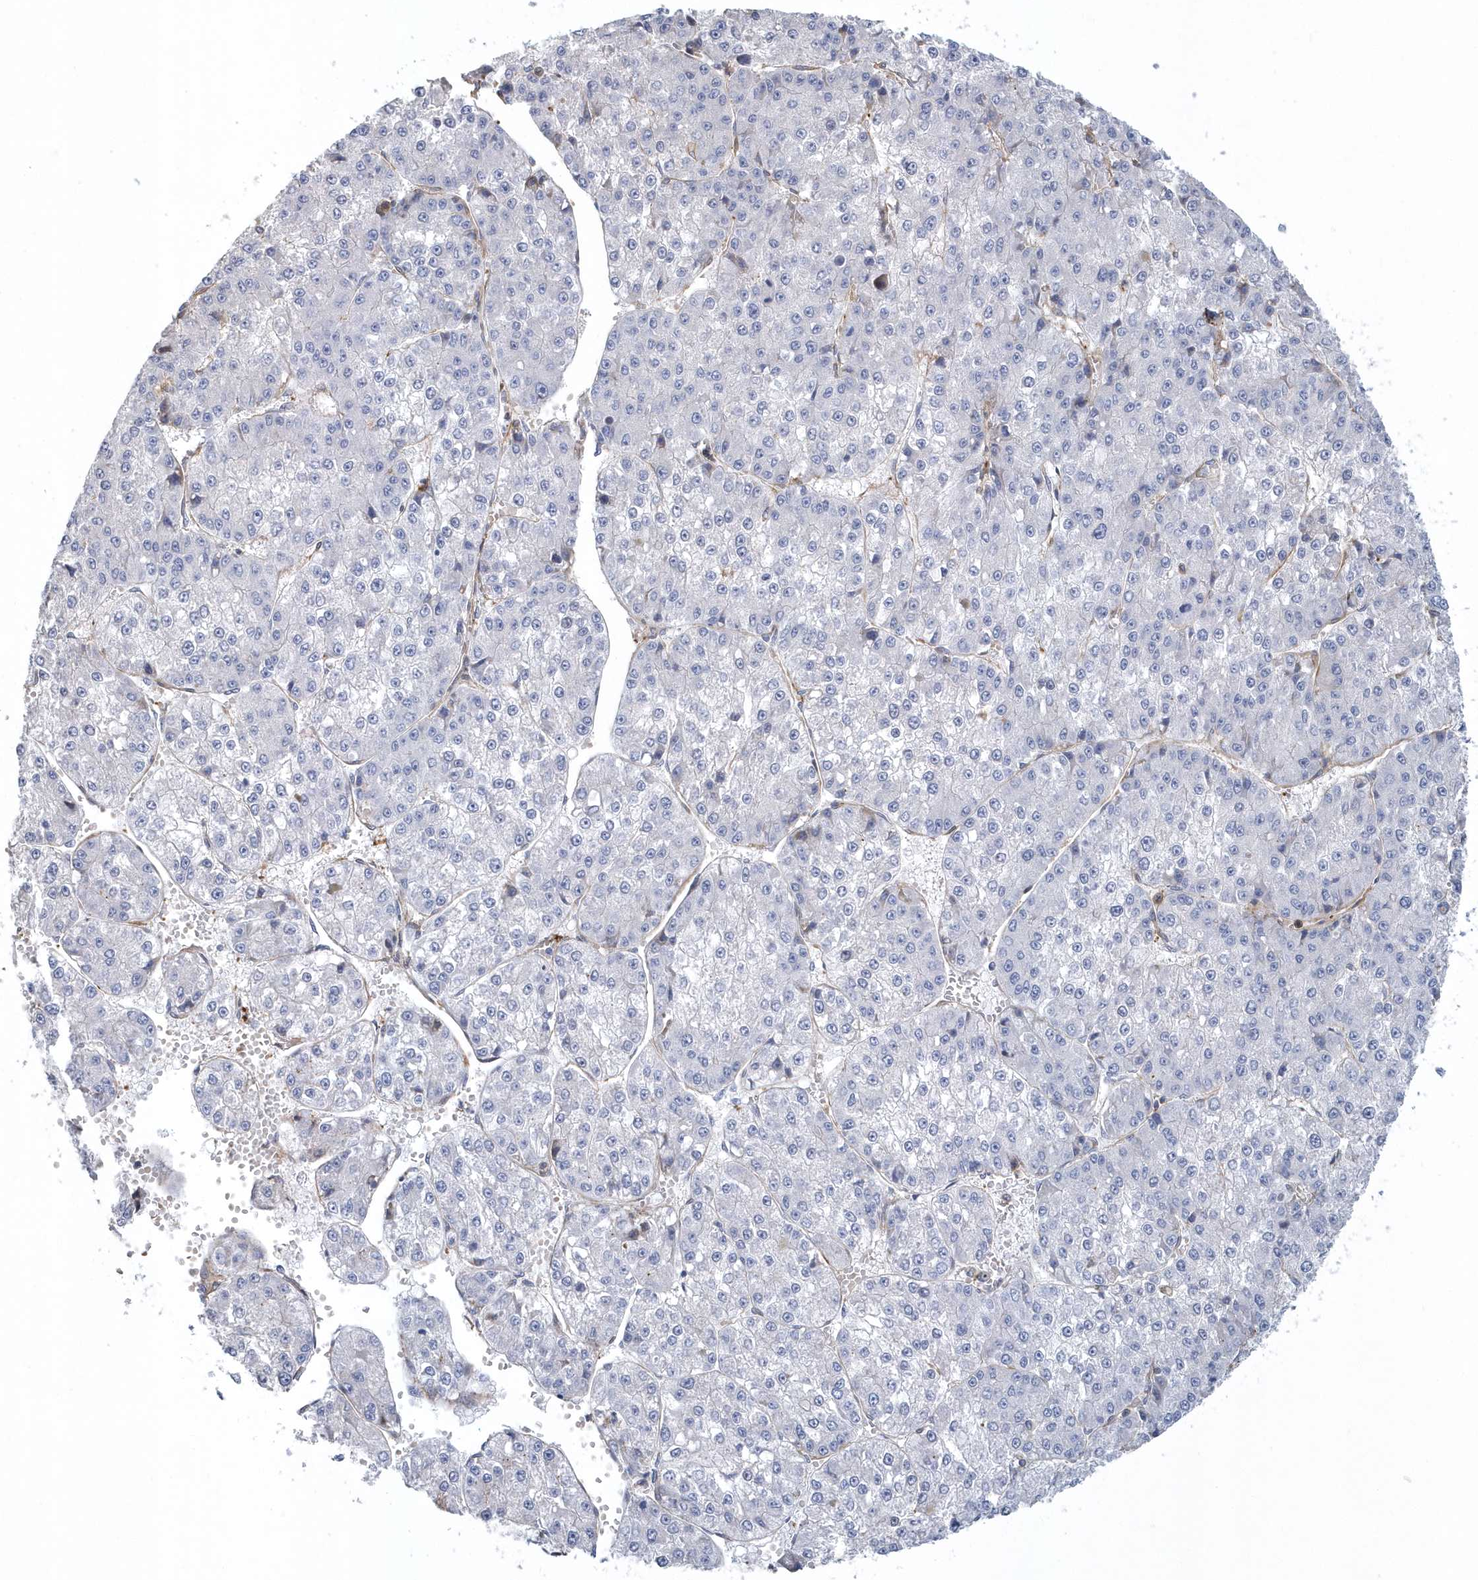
{"staining": {"intensity": "negative", "quantity": "none", "location": "none"}, "tissue": "liver cancer", "cell_type": "Tumor cells", "image_type": "cancer", "snomed": [{"axis": "morphology", "description": "Carcinoma, Hepatocellular, NOS"}, {"axis": "topography", "description": "Liver"}], "caption": "A photomicrograph of human liver cancer is negative for staining in tumor cells. (DAB (3,3'-diaminobenzidine) immunohistochemistry (IHC), high magnification).", "gene": "ARAP2", "patient": {"sex": "female", "age": 73}}